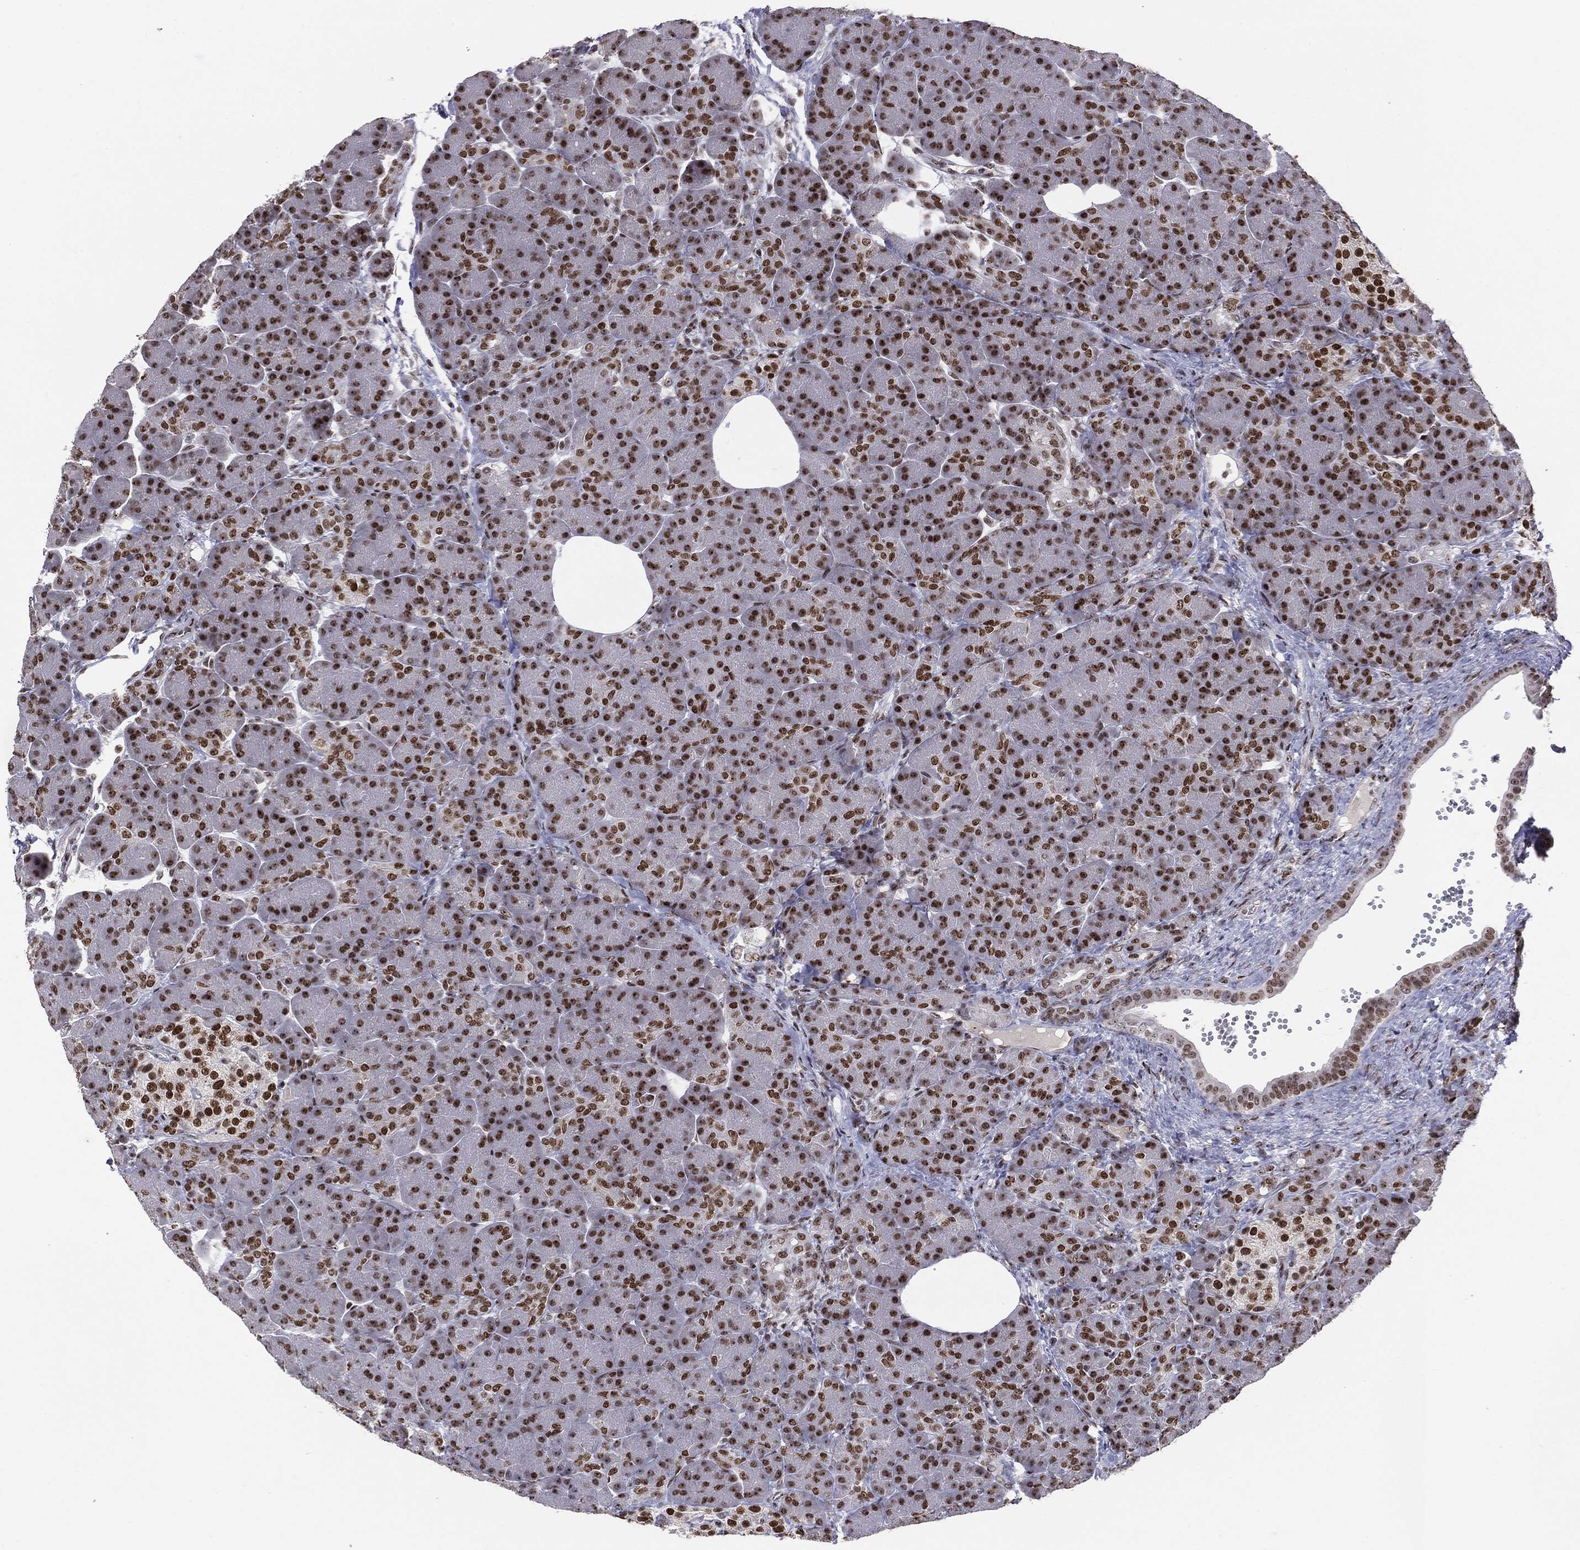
{"staining": {"intensity": "strong", "quantity": ">75%", "location": "nuclear"}, "tissue": "pancreas", "cell_type": "Exocrine glandular cells", "image_type": "normal", "snomed": [{"axis": "morphology", "description": "Normal tissue, NOS"}, {"axis": "topography", "description": "Pancreas"}], "caption": "Immunohistochemistry photomicrograph of unremarkable pancreas: human pancreas stained using IHC demonstrates high levels of strong protein expression localized specifically in the nuclear of exocrine glandular cells, appearing as a nuclear brown color.", "gene": "MDC1", "patient": {"sex": "female", "age": 63}}